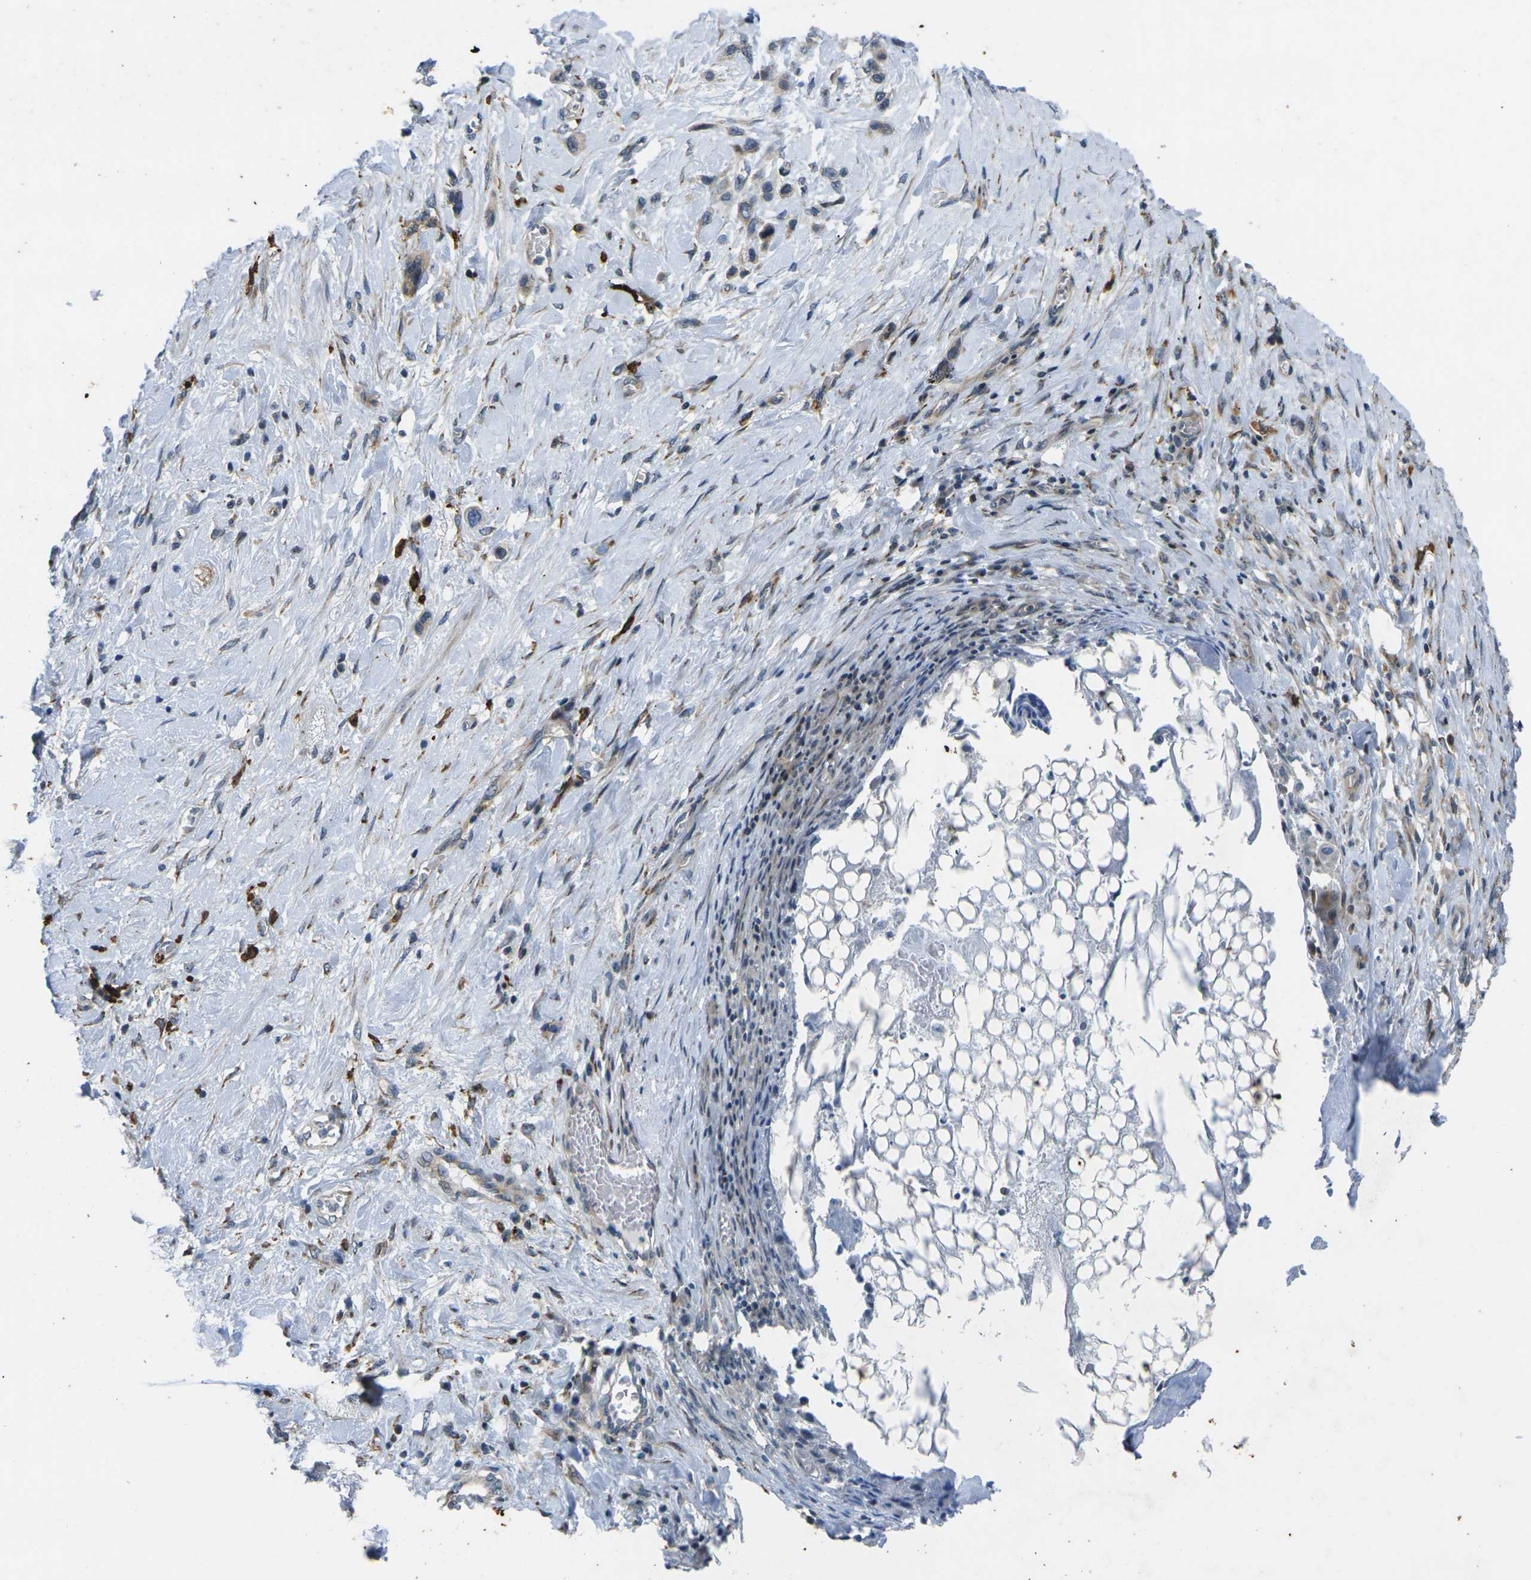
{"staining": {"intensity": "weak", "quantity": ">75%", "location": "cytoplasmic/membranous"}, "tissue": "stomach cancer", "cell_type": "Tumor cells", "image_type": "cancer", "snomed": [{"axis": "morphology", "description": "Adenocarcinoma, NOS"}, {"axis": "morphology", "description": "Adenocarcinoma, High grade"}, {"axis": "topography", "description": "Stomach, upper"}, {"axis": "topography", "description": "Stomach, lower"}], "caption": "A low amount of weak cytoplasmic/membranous staining is seen in about >75% of tumor cells in adenocarcinoma (high-grade) (stomach) tissue.", "gene": "ROBO2", "patient": {"sex": "female", "age": 65}}